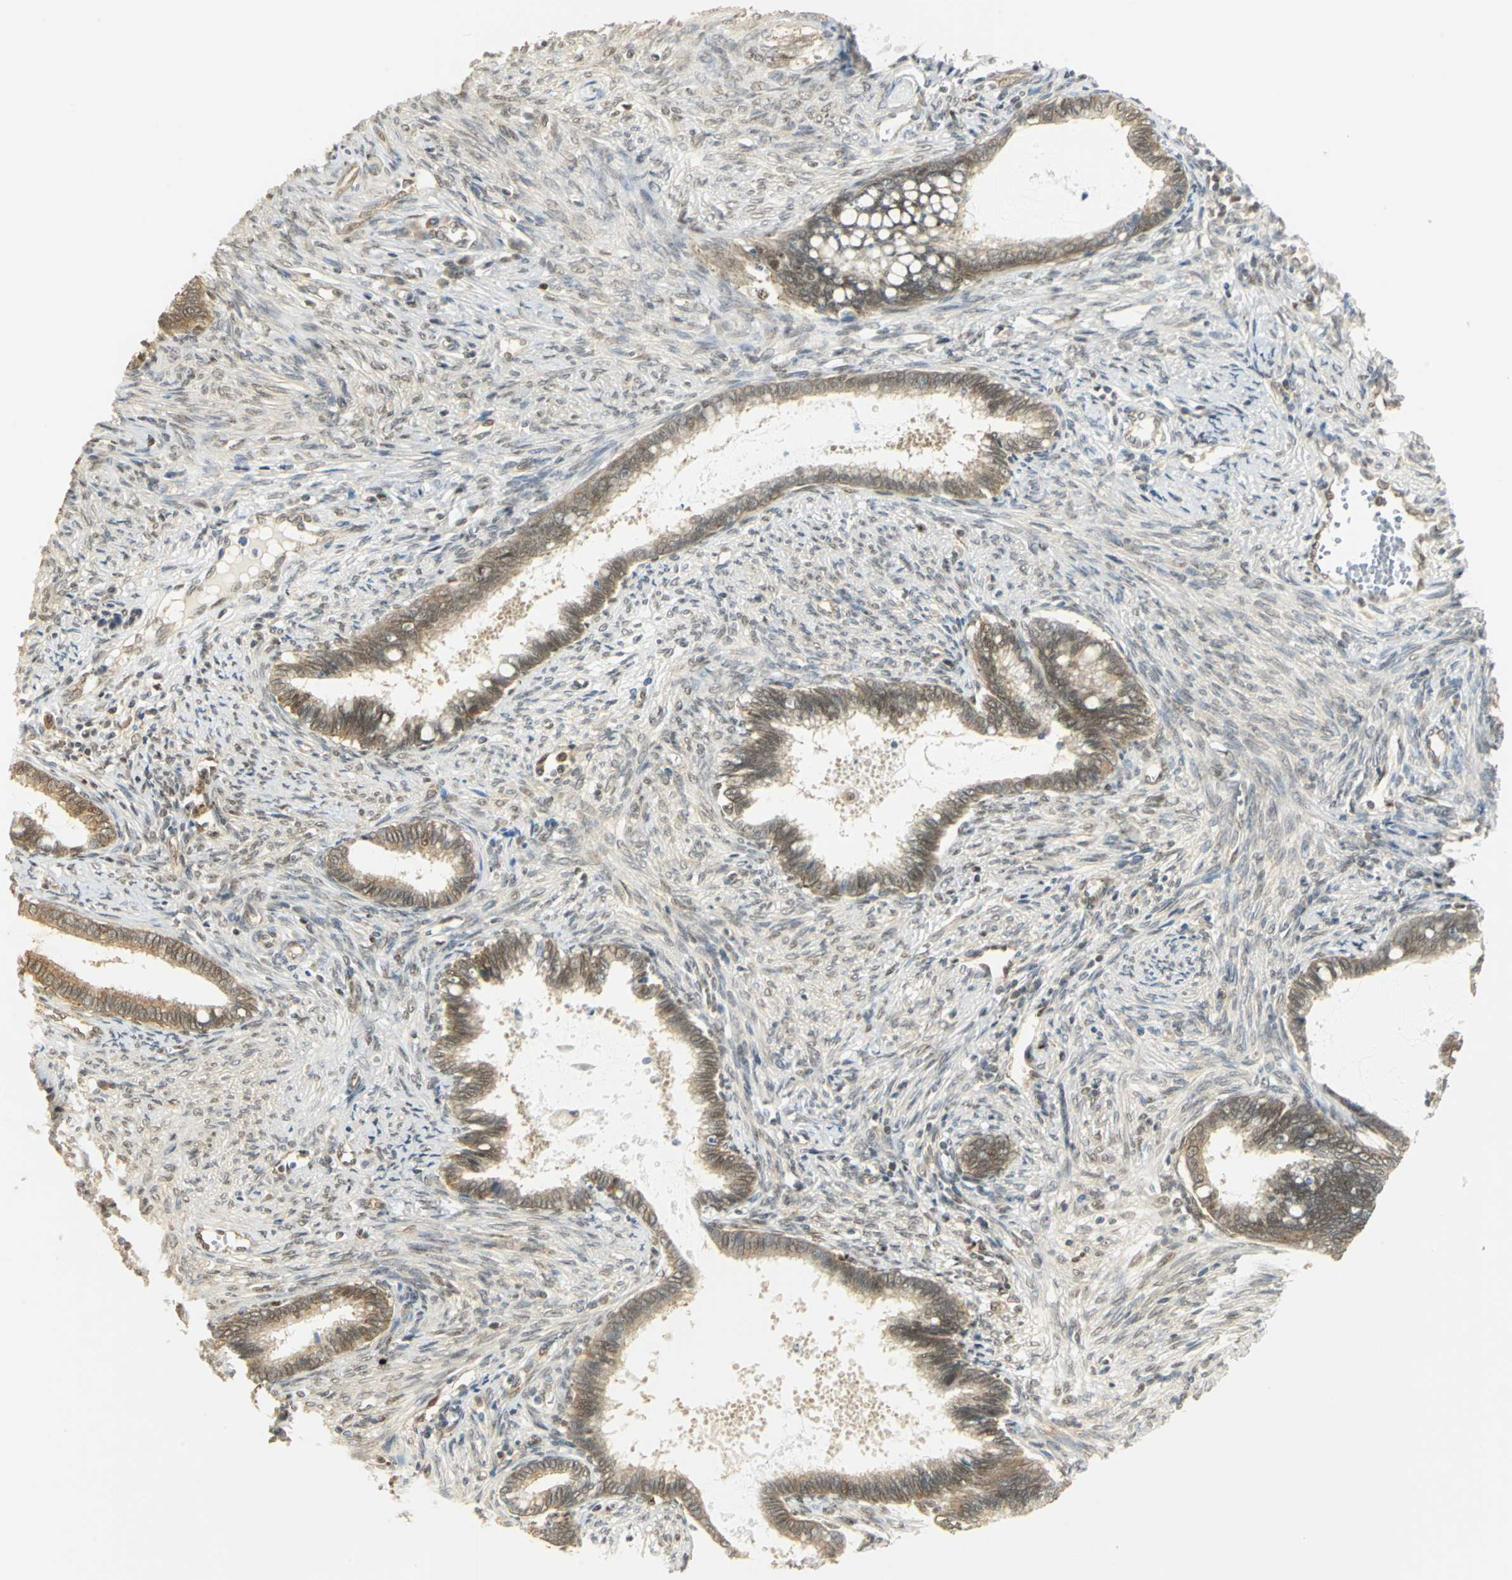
{"staining": {"intensity": "weak", "quantity": "25%-75%", "location": "cytoplasmic/membranous"}, "tissue": "cervical cancer", "cell_type": "Tumor cells", "image_type": "cancer", "snomed": [{"axis": "morphology", "description": "Adenocarcinoma, NOS"}, {"axis": "topography", "description": "Cervix"}], "caption": "Protein staining of cervical adenocarcinoma tissue reveals weak cytoplasmic/membranous expression in about 25%-75% of tumor cells.", "gene": "DDX5", "patient": {"sex": "female", "age": 44}}